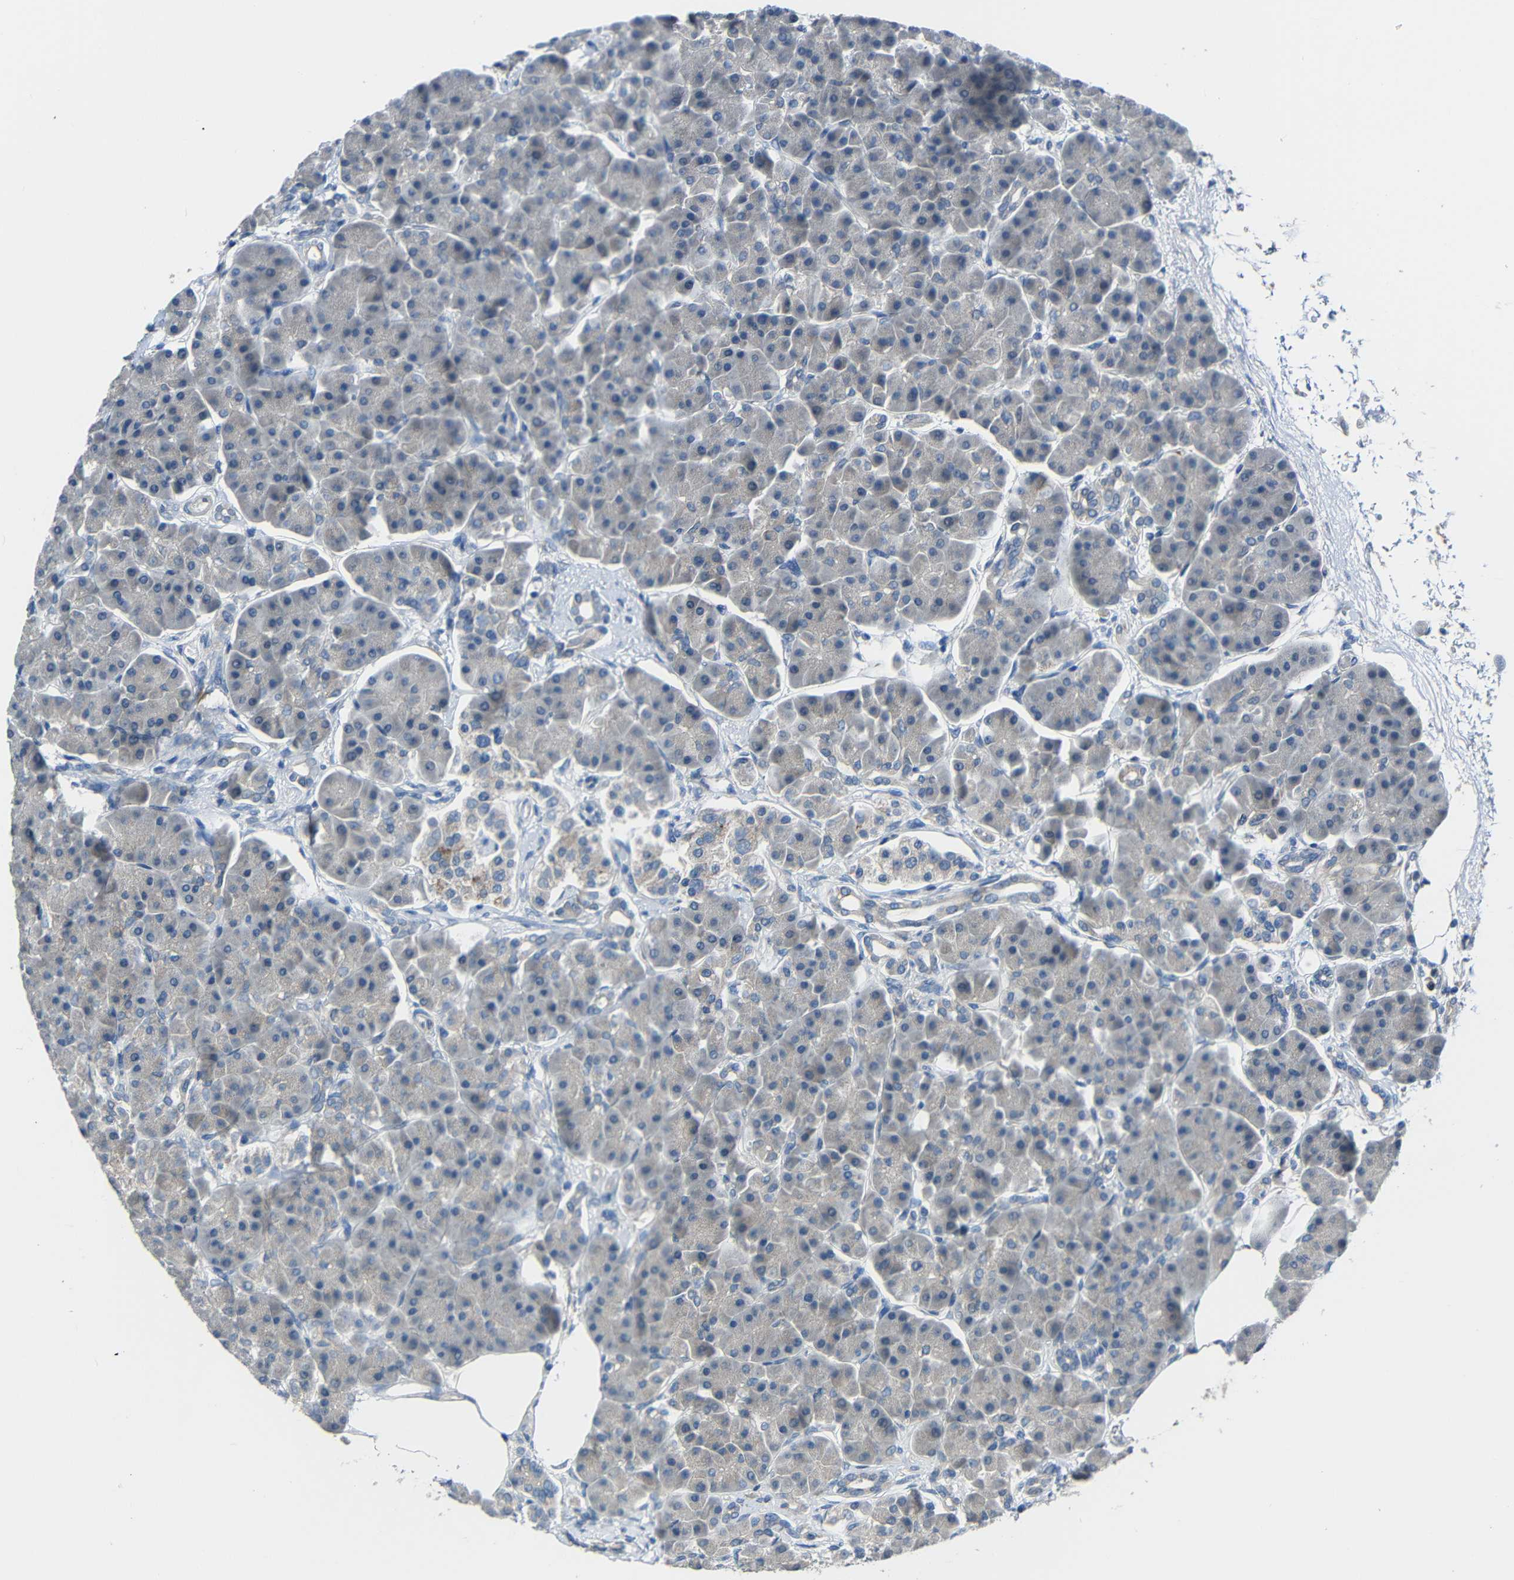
{"staining": {"intensity": "negative", "quantity": "none", "location": "none"}, "tissue": "pancreas", "cell_type": "Exocrine glandular cells", "image_type": "normal", "snomed": [{"axis": "morphology", "description": "Normal tissue, NOS"}, {"axis": "topography", "description": "Pancreas"}], "caption": "IHC photomicrograph of benign pancreas stained for a protein (brown), which exhibits no positivity in exocrine glandular cells.", "gene": "STBD1", "patient": {"sex": "female", "age": 70}}